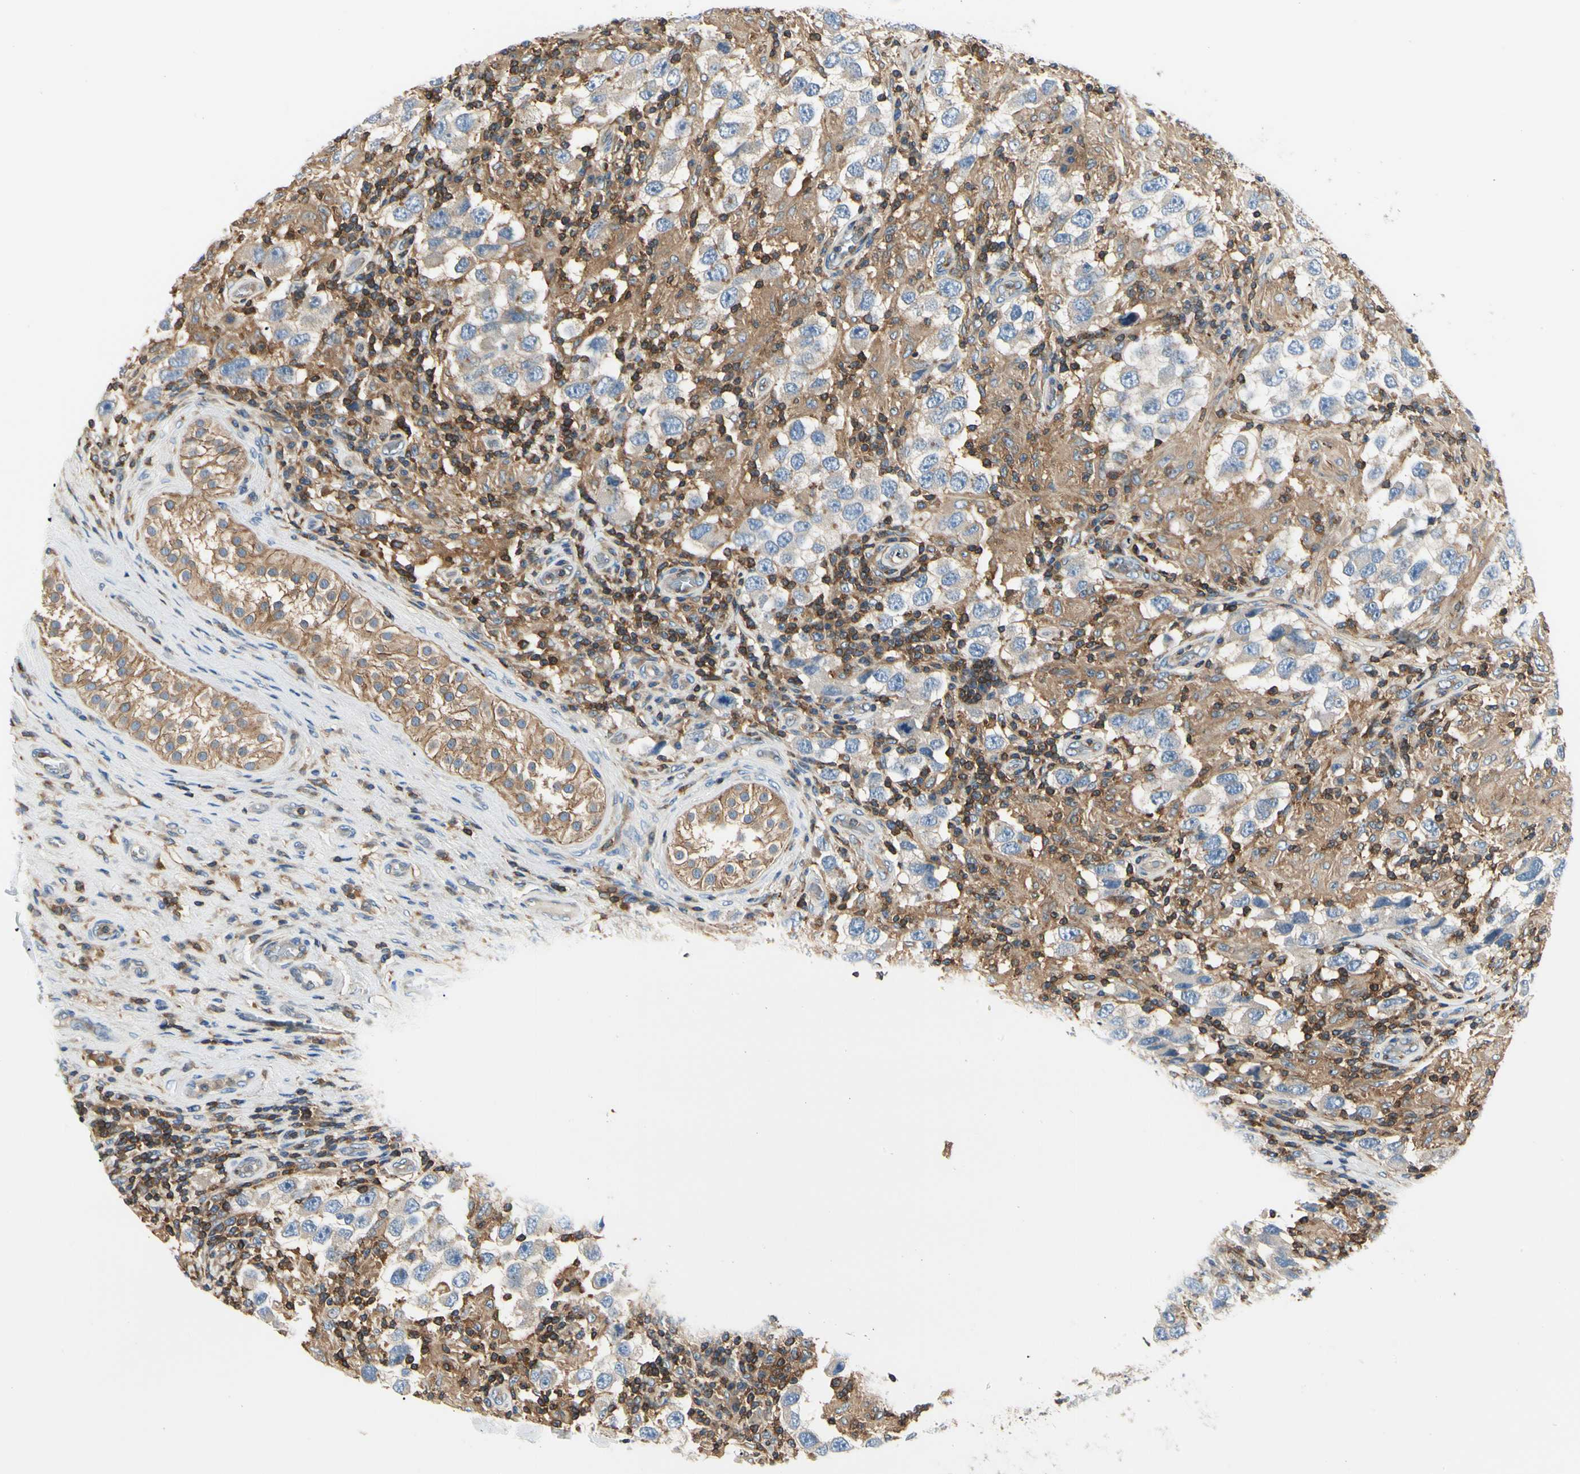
{"staining": {"intensity": "negative", "quantity": "none", "location": "none"}, "tissue": "testis cancer", "cell_type": "Tumor cells", "image_type": "cancer", "snomed": [{"axis": "morphology", "description": "Carcinoma, Embryonal, NOS"}, {"axis": "topography", "description": "Testis"}], "caption": "Immunohistochemistry micrograph of neoplastic tissue: human testis cancer stained with DAB (3,3'-diaminobenzidine) shows no significant protein positivity in tumor cells.", "gene": "CAPZA2", "patient": {"sex": "male", "age": 21}}